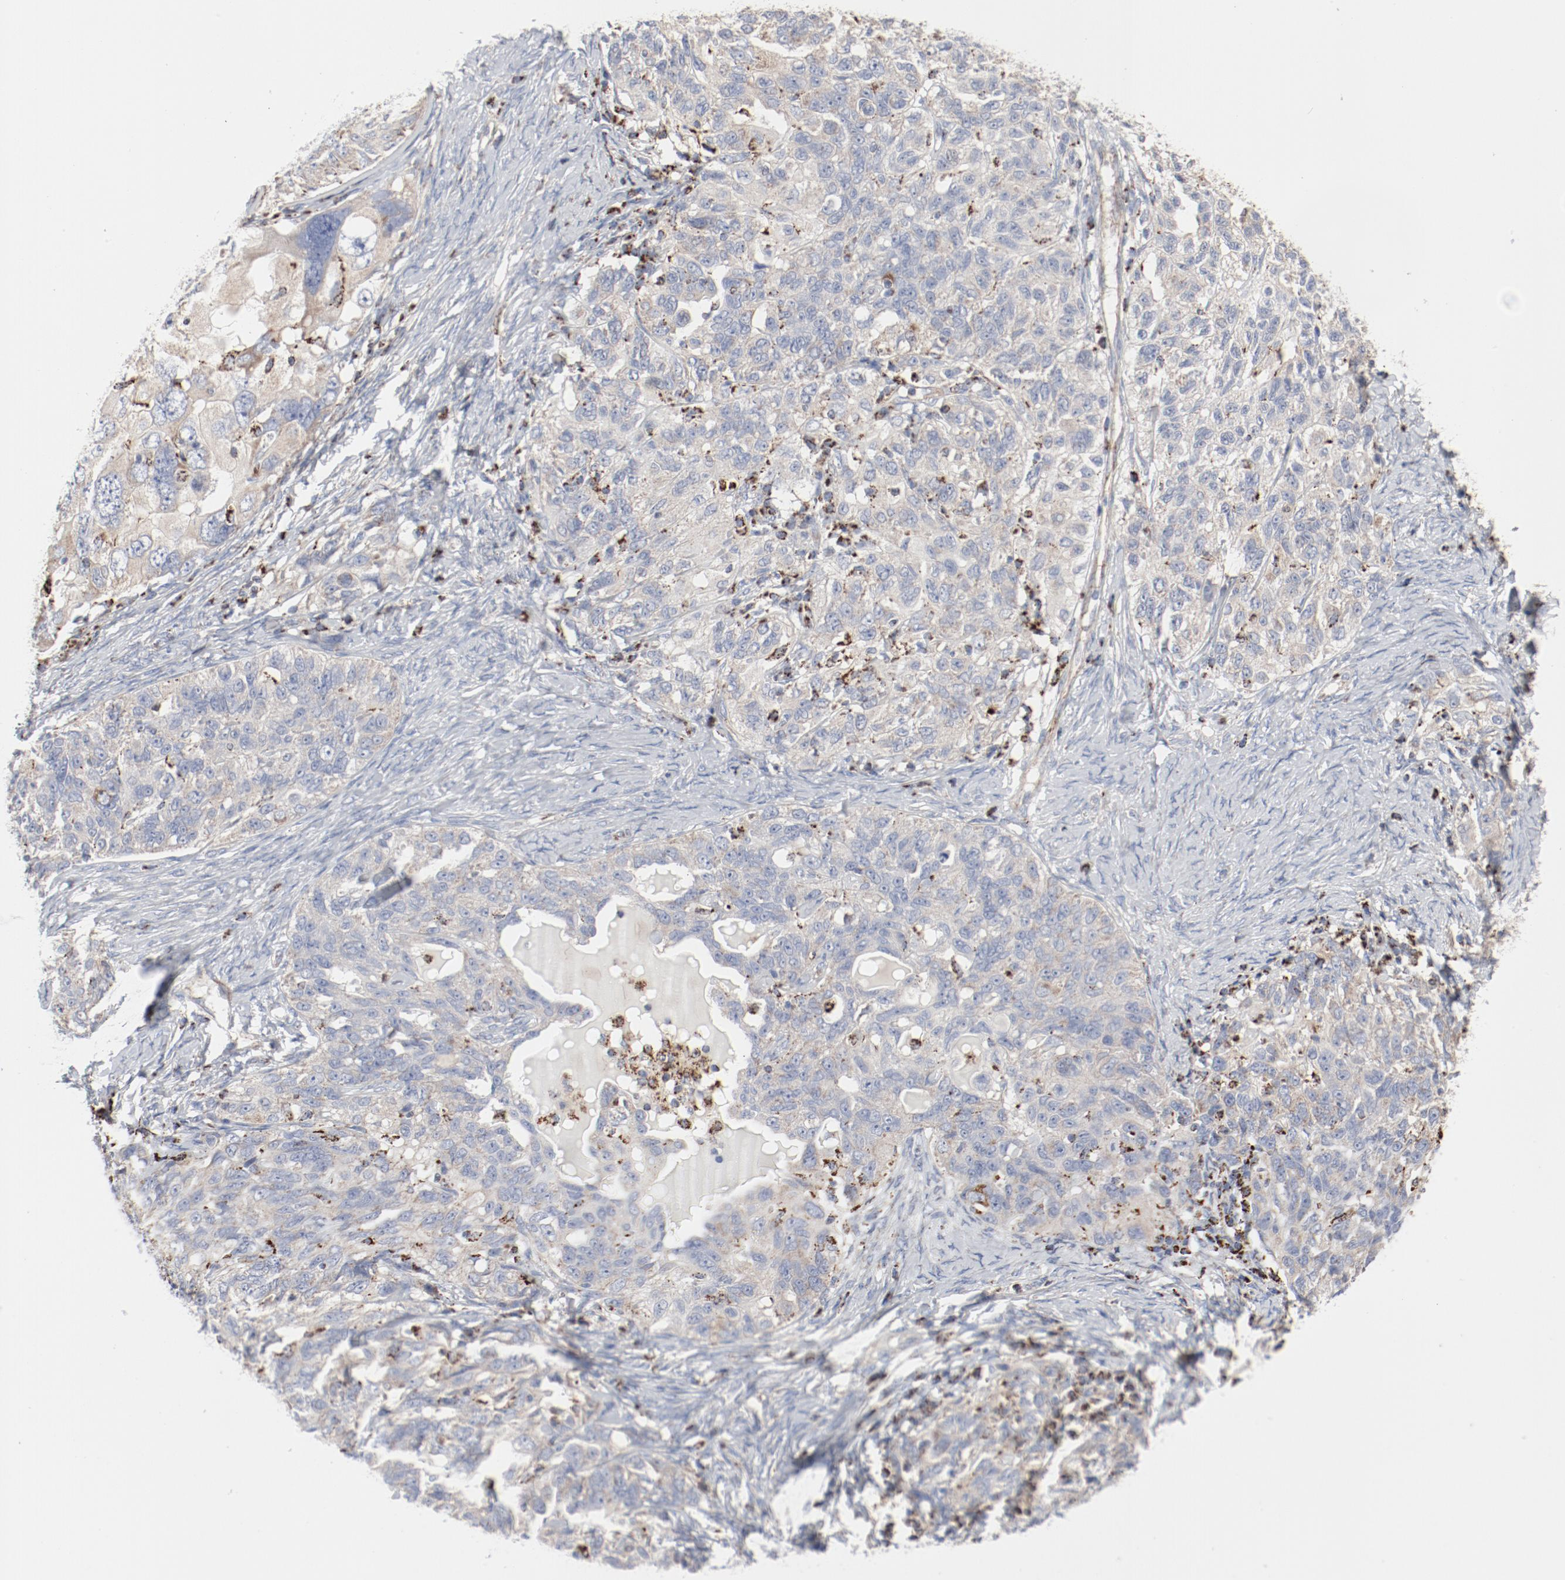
{"staining": {"intensity": "weak", "quantity": ">75%", "location": "cytoplasmic/membranous"}, "tissue": "ovarian cancer", "cell_type": "Tumor cells", "image_type": "cancer", "snomed": [{"axis": "morphology", "description": "Cystadenocarcinoma, serous, NOS"}, {"axis": "topography", "description": "Ovary"}], "caption": "Protein staining by immunohistochemistry displays weak cytoplasmic/membranous staining in approximately >75% of tumor cells in serous cystadenocarcinoma (ovarian). (Stains: DAB in brown, nuclei in blue, Microscopy: brightfield microscopy at high magnification).", "gene": "SETD3", "patient": {"sex": "female", "age": 82}}